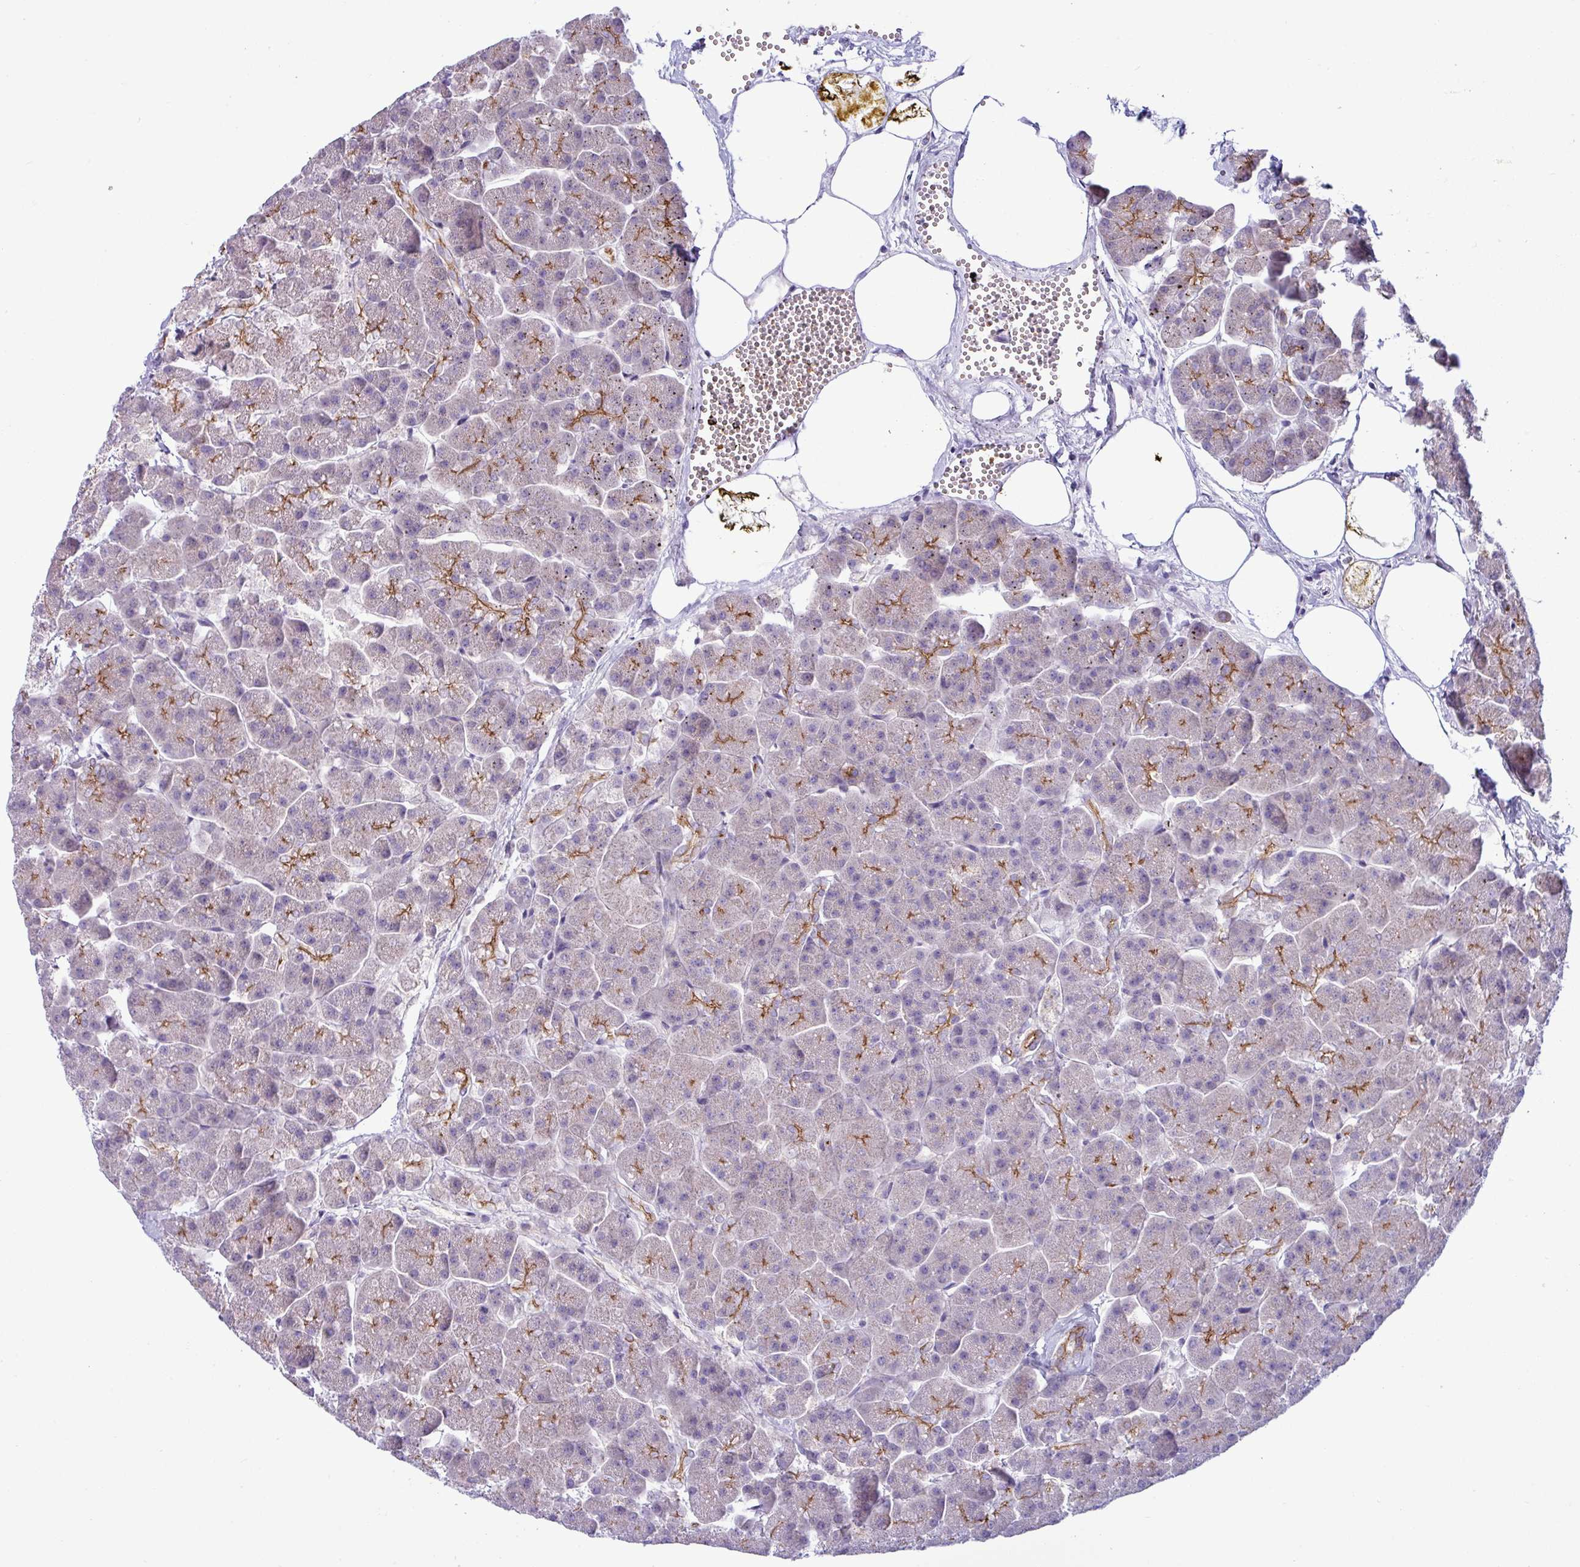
{"staining": {"intensity": "moderate", "quantity": "25%-75%", "location": "cytoplasmic/membranous"}, "tissue": "pancreas", "cell_type": "Exocrine glandular cells", "image_type": "normal", "snomed": [{"axis": "morphology", "description": "Normal tissue, NOS"}, {"axis": "topography", "description": "Pancreas"}, {"axis": "topography", "description": "Peripheral nerve tissue"}], "caption": "Exocrine glandular cells demonstrate medium levels of moderate cytoplasmic/membranous staining in about 25%-75% of cells in normal pancreas.", "gene": "ACAP3", "patient": {"sex": "male", "age": 54}}